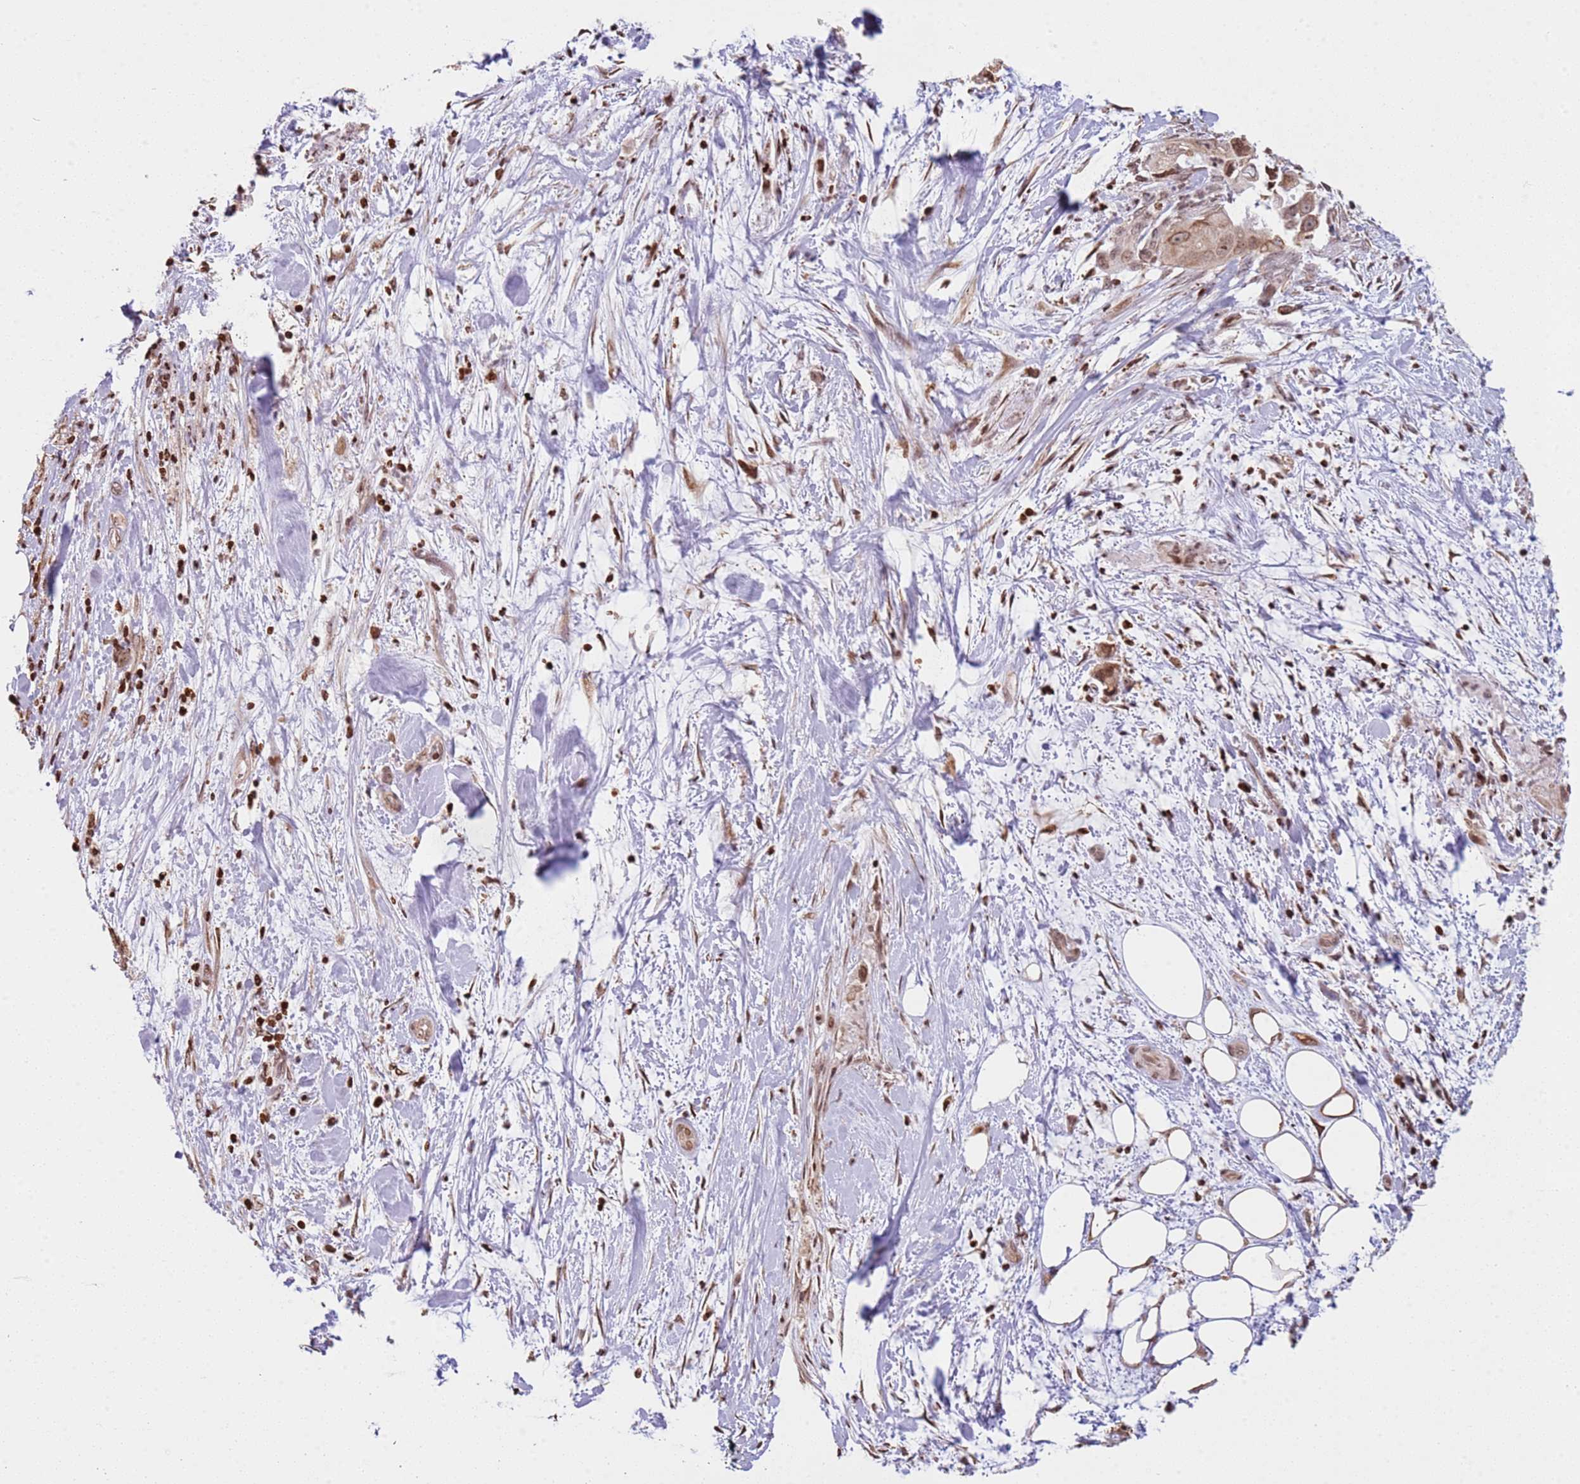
{"staining": {"intensity": "moderate", "quantity": ">75%", "location": "cytoplasmic/membranous,nuclear"}, "tissue": "pancreatic cancer", "cell_type": "Tumor cells", "image_type": "cancer", "snomed": [{"axis": "morphology", "description": "Adenocarcinoma, NOS"}, {"axis": "topography", "description": "Pancreas"}], "caption": "Tumor cells reveal medium levels of moderate cytoplasmic/membranous and nuclear positivity in approximately >75% of cells in pancreatic cancer.", "gene": "SCAF1", "patient": {"sex": "female", "age": 78}}